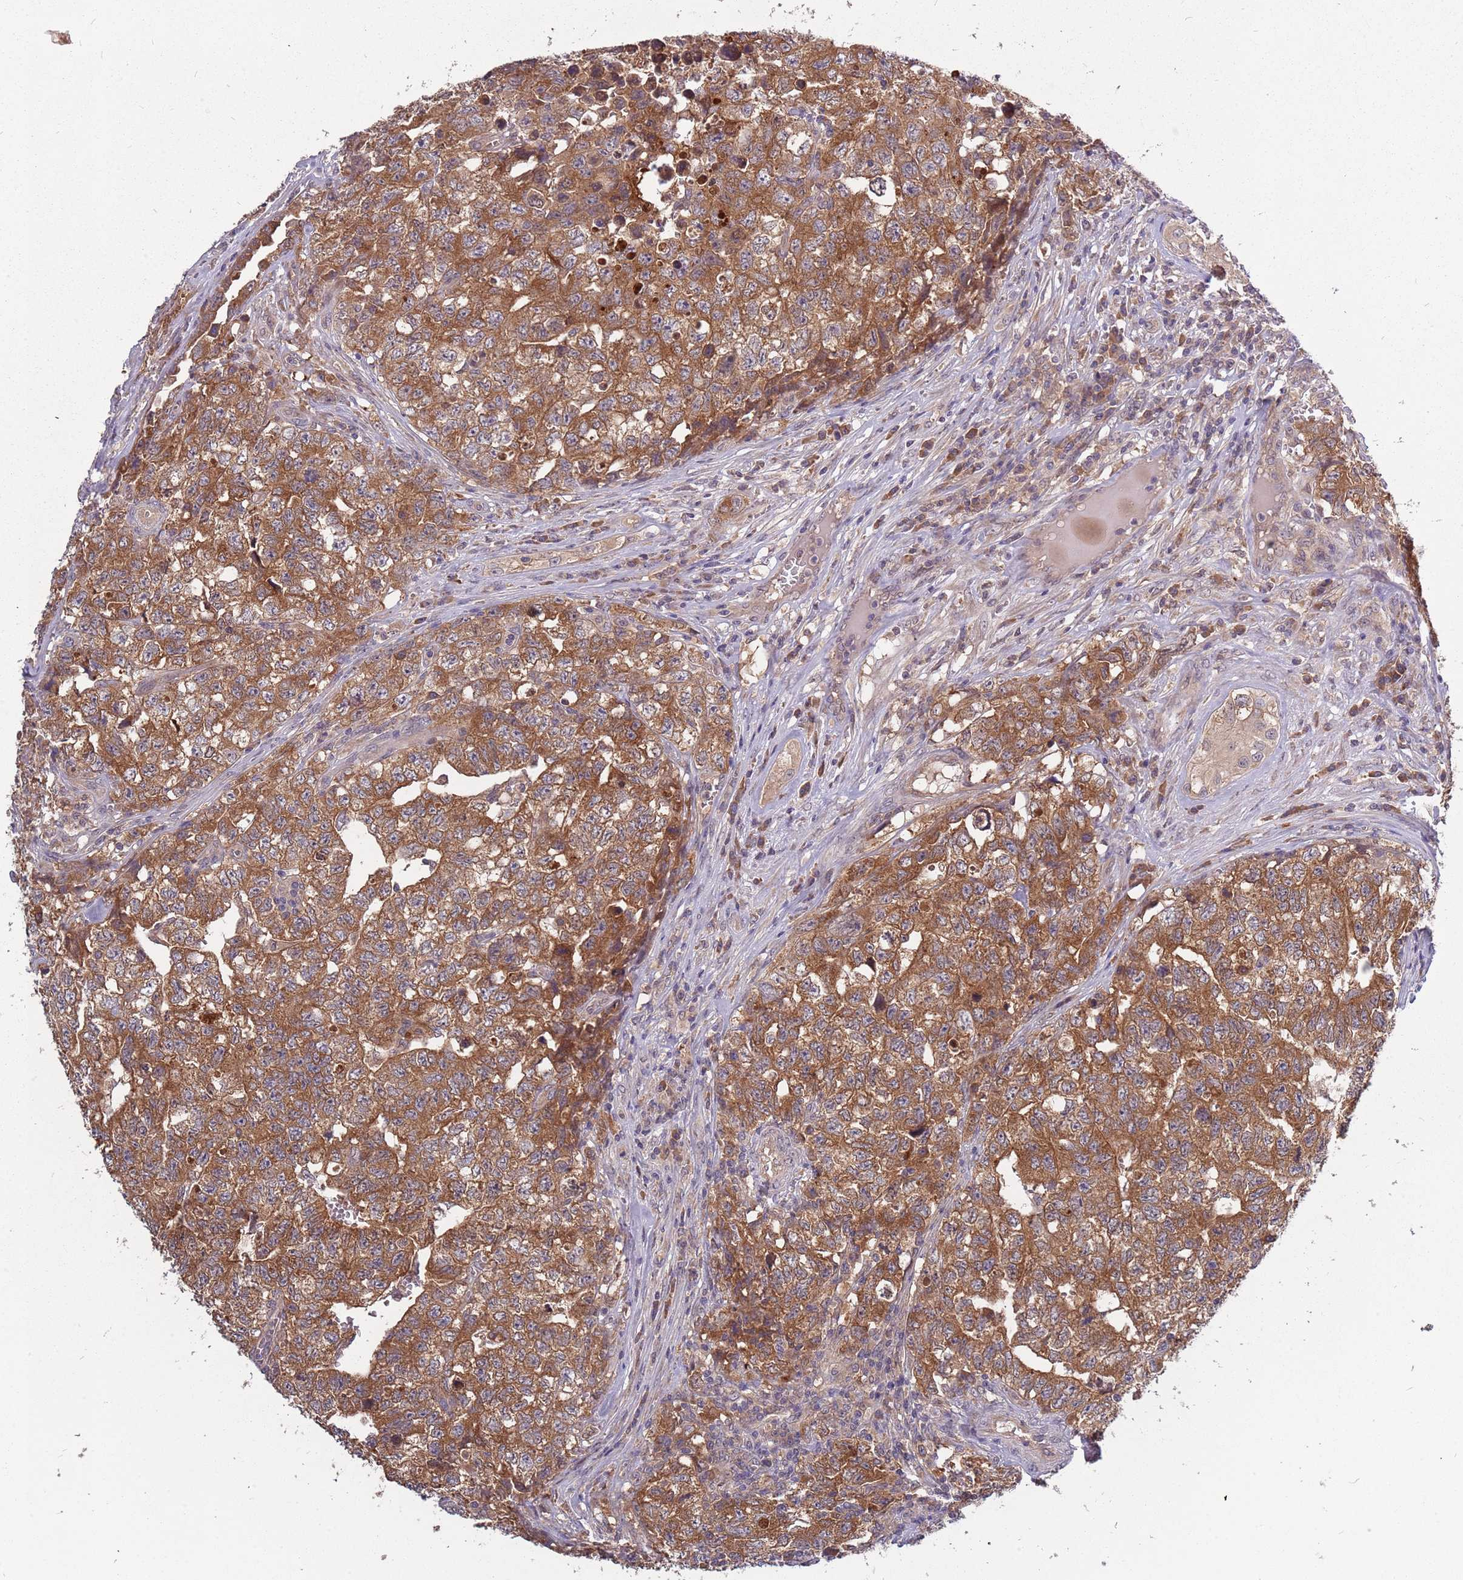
{"staining": {"intensity": "strong", "quantity": ">75%", "location": "cytoplasmic/membranous"}, "tissue": "testis cancer", "cell_type": "Tumor cells", "image_type": "cancer", "snomed": [{"axis": "morphology", "description": "Carcinoma, Embryonal, NOS"}, {"axis": "topography", "description": "Testis"}], "caption": "Testis embryonal carcinoma was stained to show a protein in brown. There is high levels of strong cytoplasmic/membranous staining in about >75% of tumor cells.", "gene": "USP32", "patient": {"sex": "male", "age": 31}}